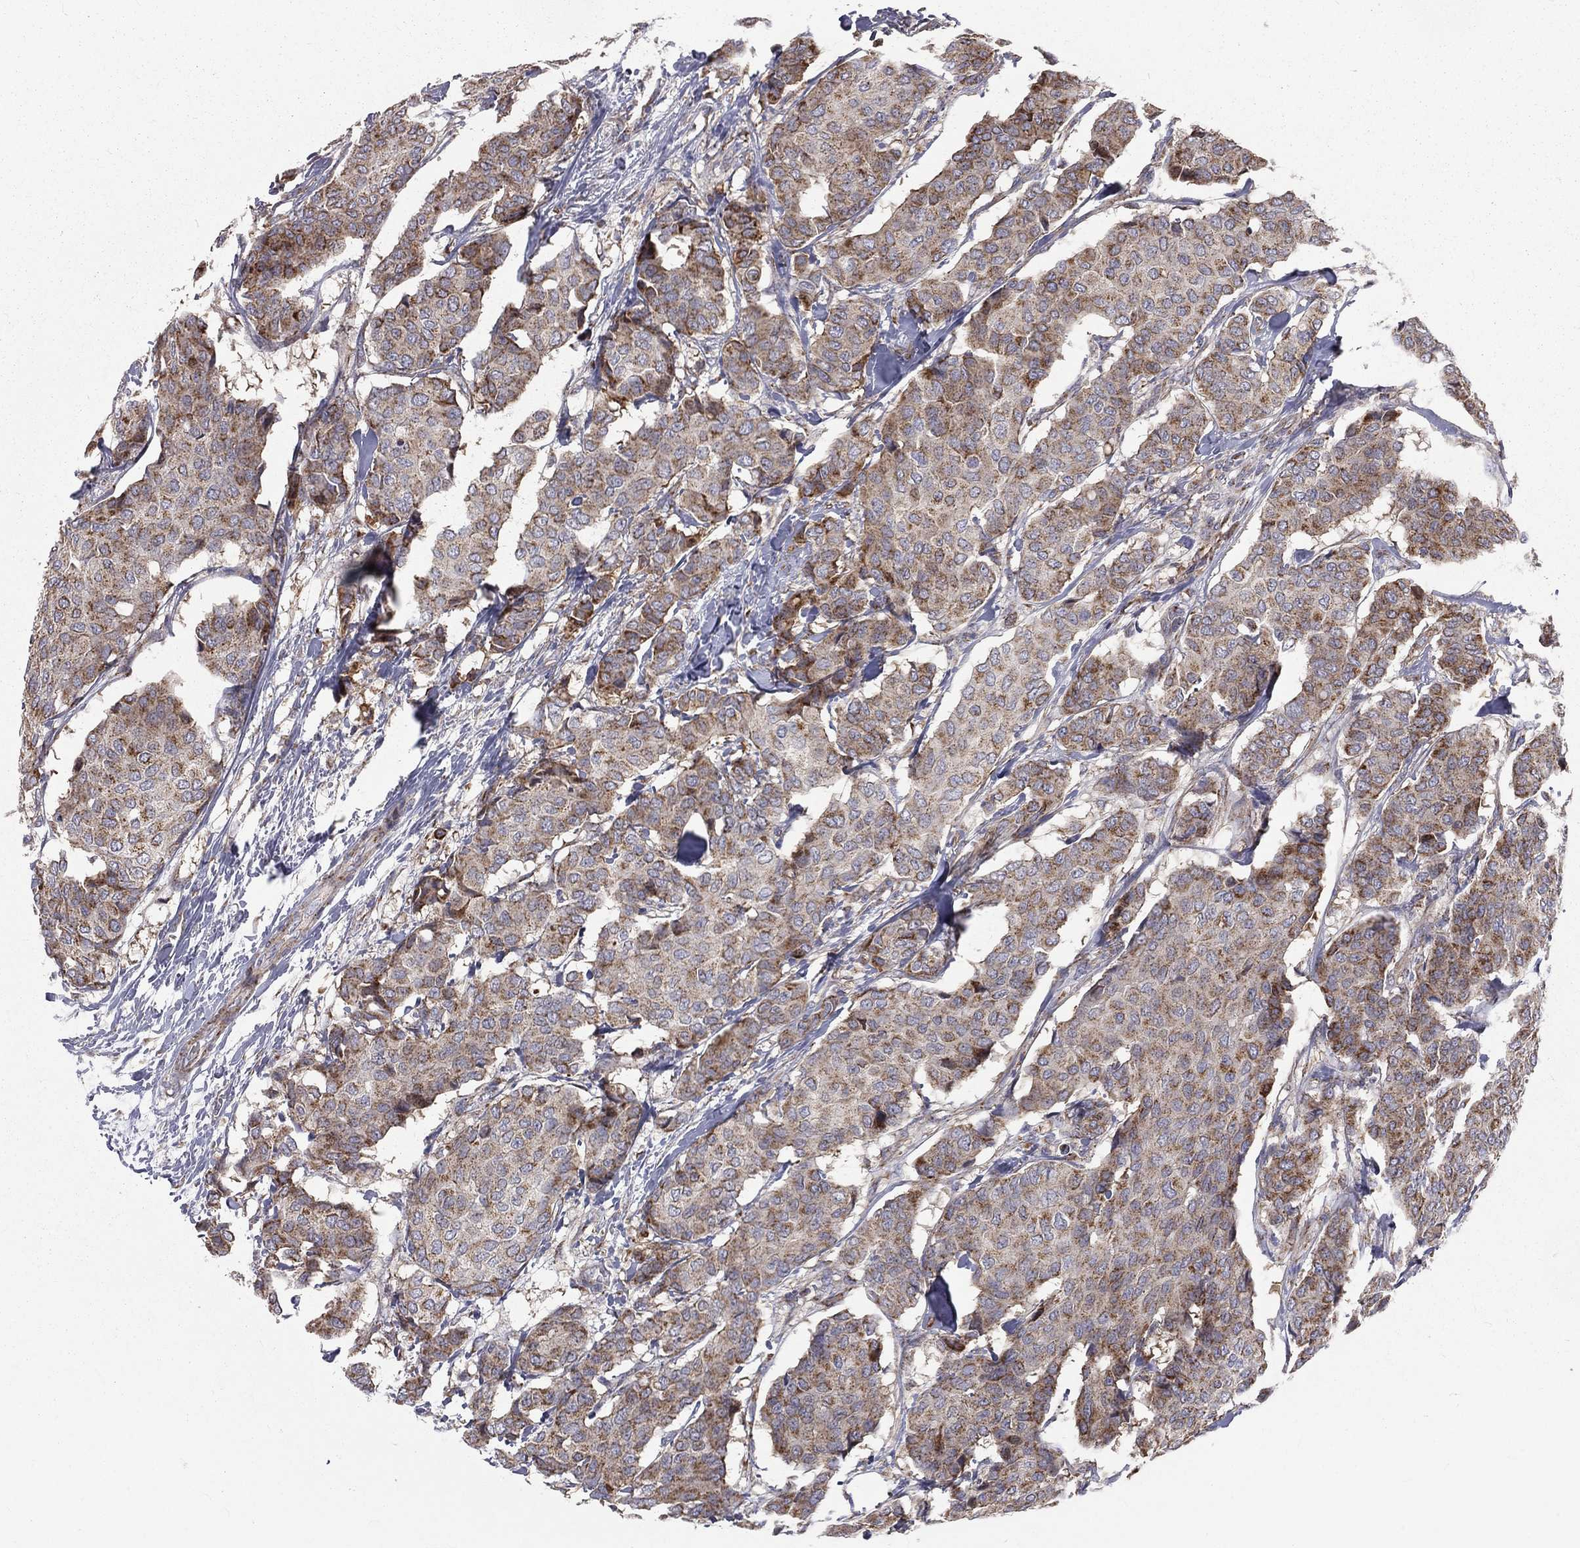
{"staining": {"intensity": "moderate", "quantity": ">75%", "location": "cytoplasmic/membranous"}, "tissue": "breast cancer", "cell_type": "Tumor cells", "image_type": "cancer", "snomed": [{"axis": "morphology", "description": "Duct carcinoma"}, {"axis": "topography", "description": "Breast"}], "caption": "Protein expression analysis of breast cancer (invasive ductal carcinoma) shows moderate cytoplasmic/membranous staining in about >75% of tumor cells. The protein of interest is shown in brown color, while the nuclei are stained blue.", "gene": "GPD1", "patient": {"sex": "female", "age": 75}}